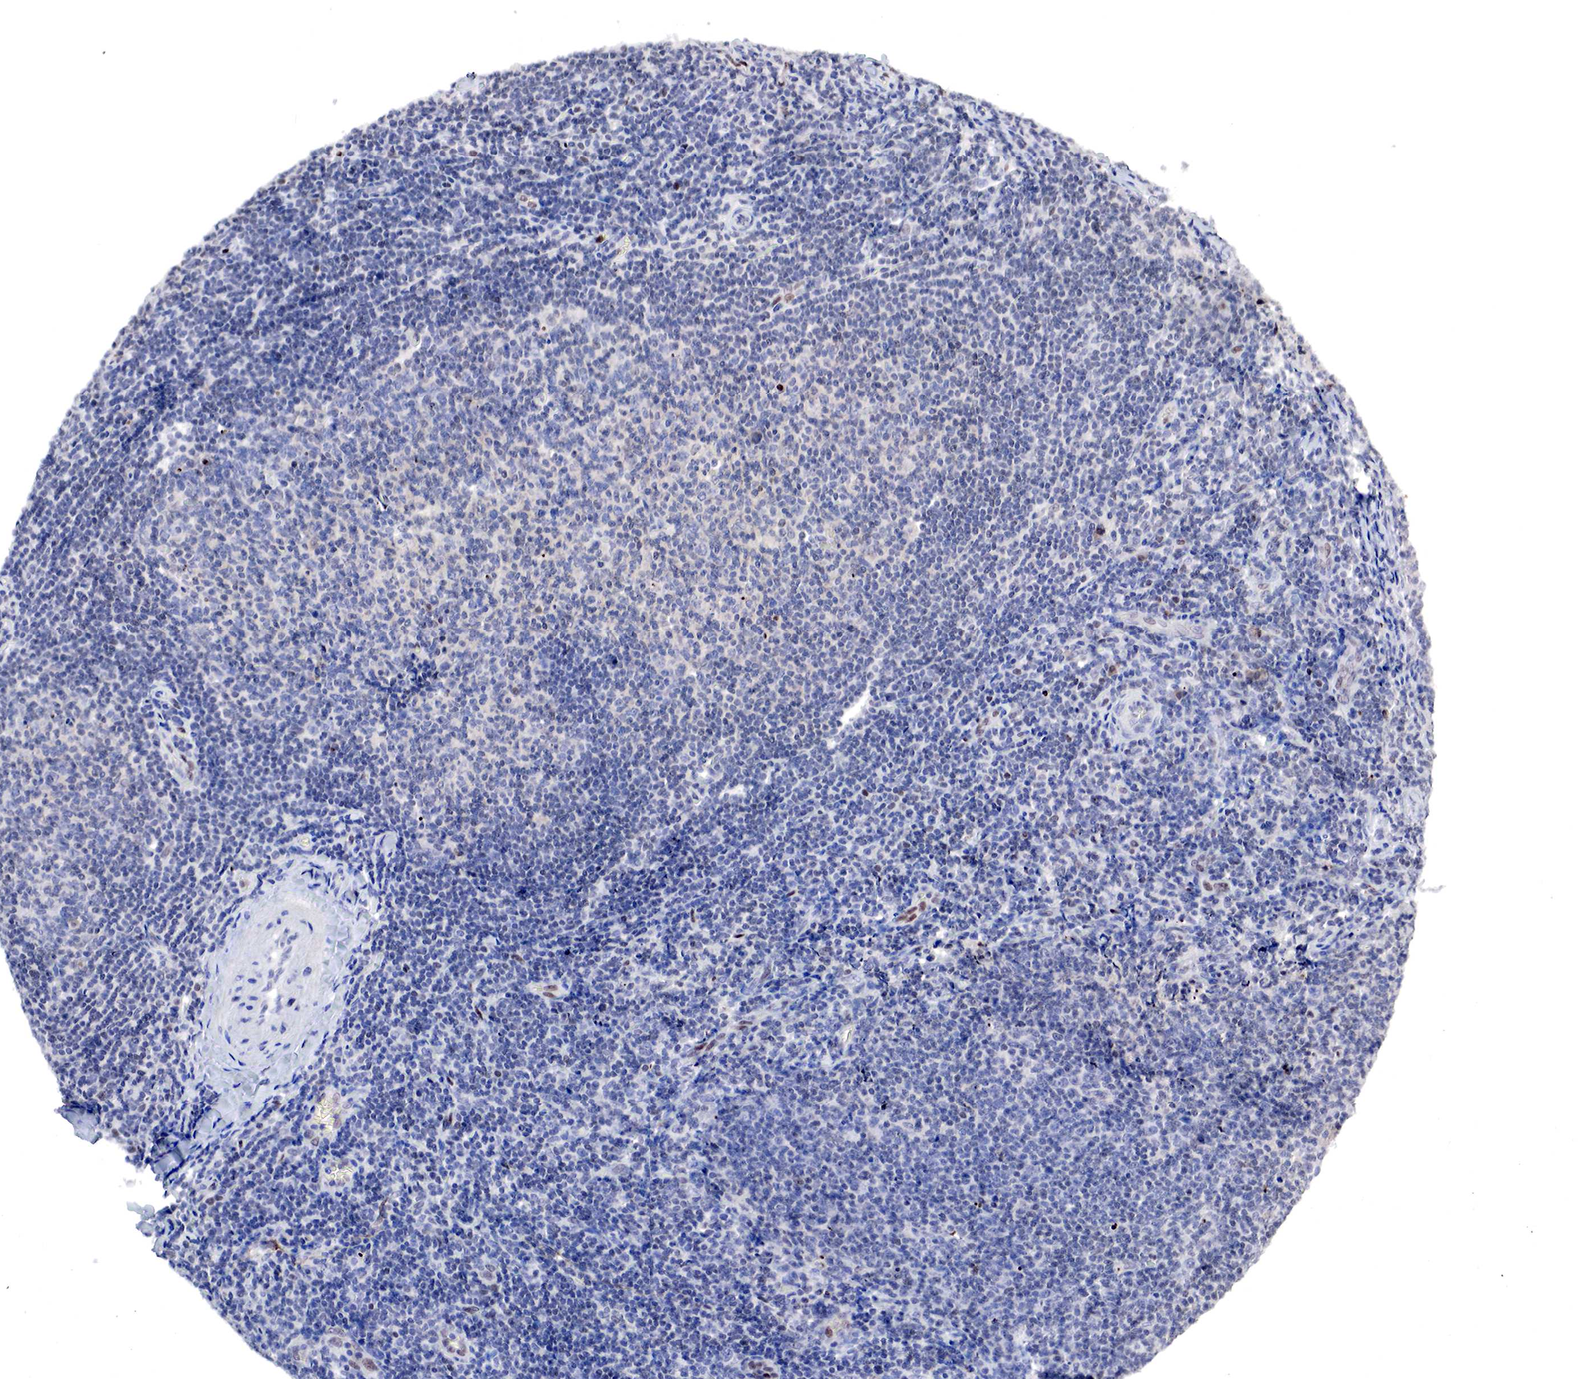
{"staining": {"intensity": "negative", "quantity": "none", "location": "none"}, "tissue": "lymphoma", "cell_type": "Tumor cells", "image_type": "cancer", "snomed": [{"axis": "morphology", "description": "Malignant lymphoma, non-Hodgkin's type, Low grade"}, {"axis": "topography", "description": "Lymph node"}], "caption": "Immunohistochemistry photomicrograph of neoplastic tissue: lymphoma stained with DAB (3,3'-diaminobenzidine) displays no significant protein expression in tumor cells. Brightfield microscopy of immunohistochemistry (IHC) stained with DAB (brown) and hematoxylin (blue), captured at high magnification.", "gene": "DACH2", "patient": {"sex": "male", "age": 74}}